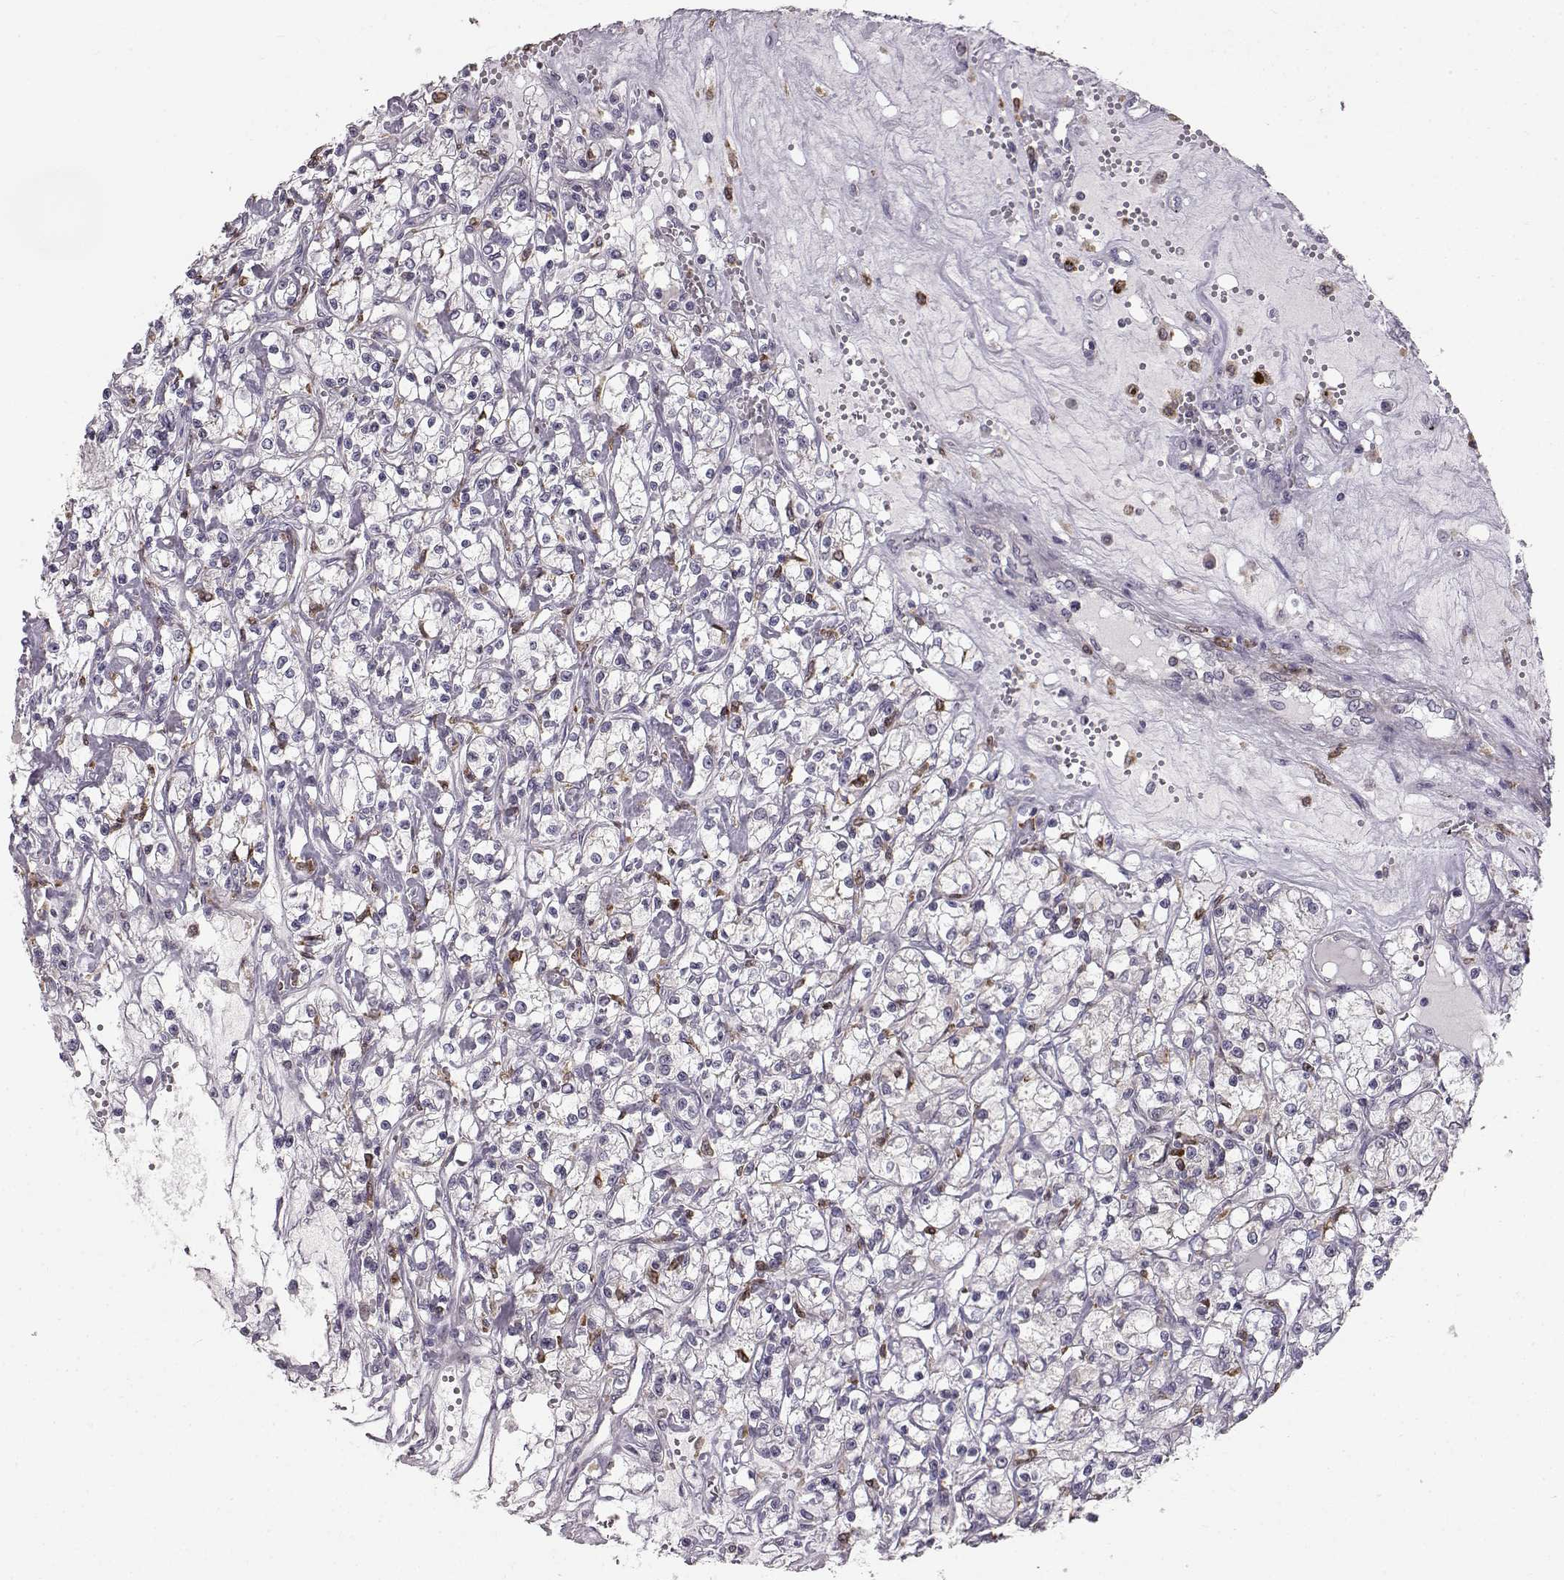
{"staining": {"intensity": "negative", "quantity": "none", "location": "none"}, "tissue": "renal cancer", "cell_type": "Tumor cells", "image_type": "cancer", "snomed": [{"axis": "morphology", "description": "Adenocarcinoma, NOS"}, {"axis": "topography", "description": "Kidney"}], "caption": "A histopathology image of renal adenocarcinoma stained for a protein demonstrates no brown staining in tumor cells.", "gene": "SPAG17", "patient": {"sex": "female", "age": 59}}